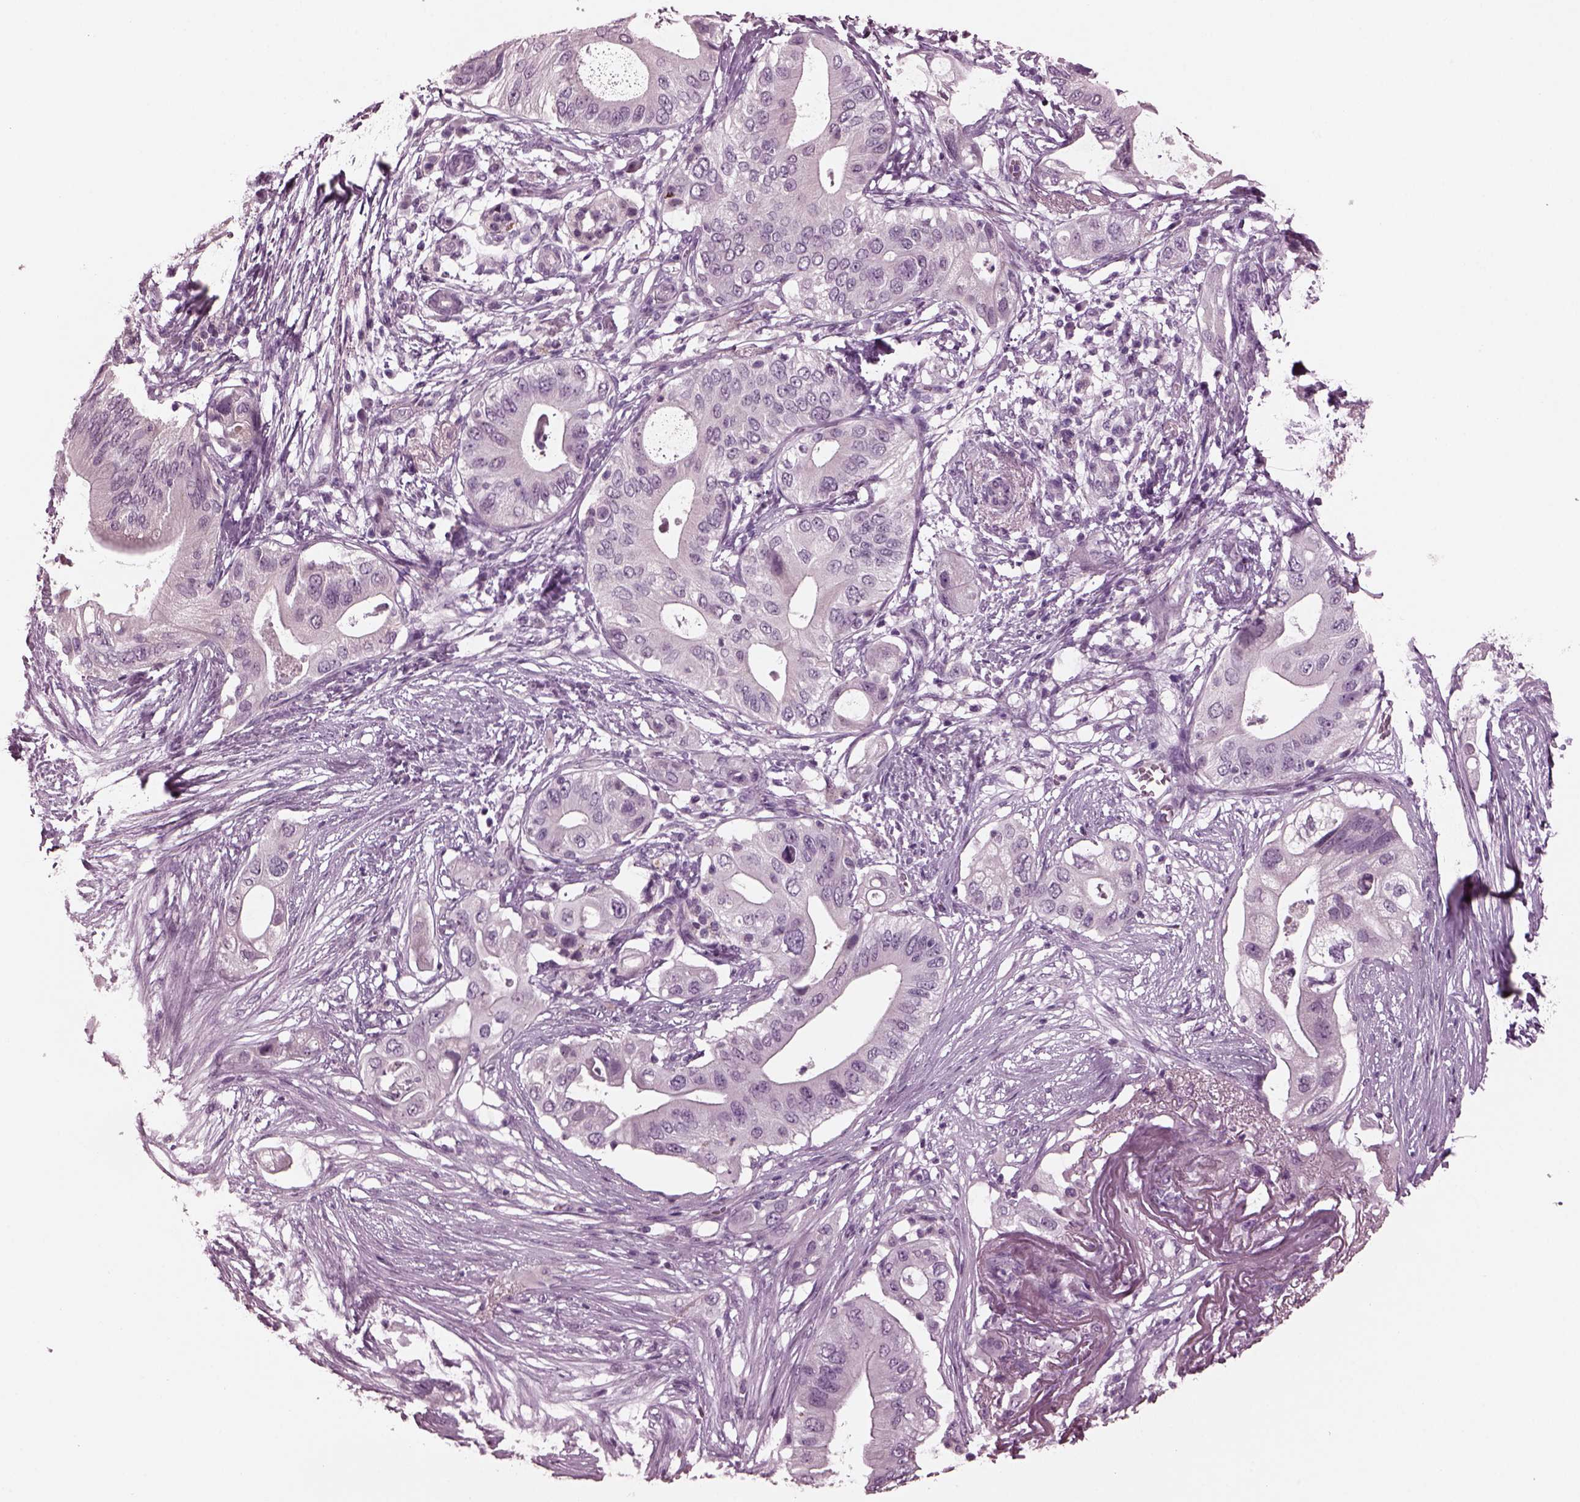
{"staining": {"intensity": "negative", "quantity": "none", "location": "none"}, "tissue": "pancreatic cancer", "cell_type": "Tumor cells", "image_type": "cancer", "snomed": [{"axis": "morphology", "description": "Adenocarcinoma, NOS"}, {"axis": "topography", "description": "Pancreas"}], "caption": "This is a image of immunohistochemistry (IHC) staining of pancreatic cancer (adenocarcinoma), which shows no expression in tumor cells.", "gene": "MIB2", "patient": {"sex": "female", "age": 72}}